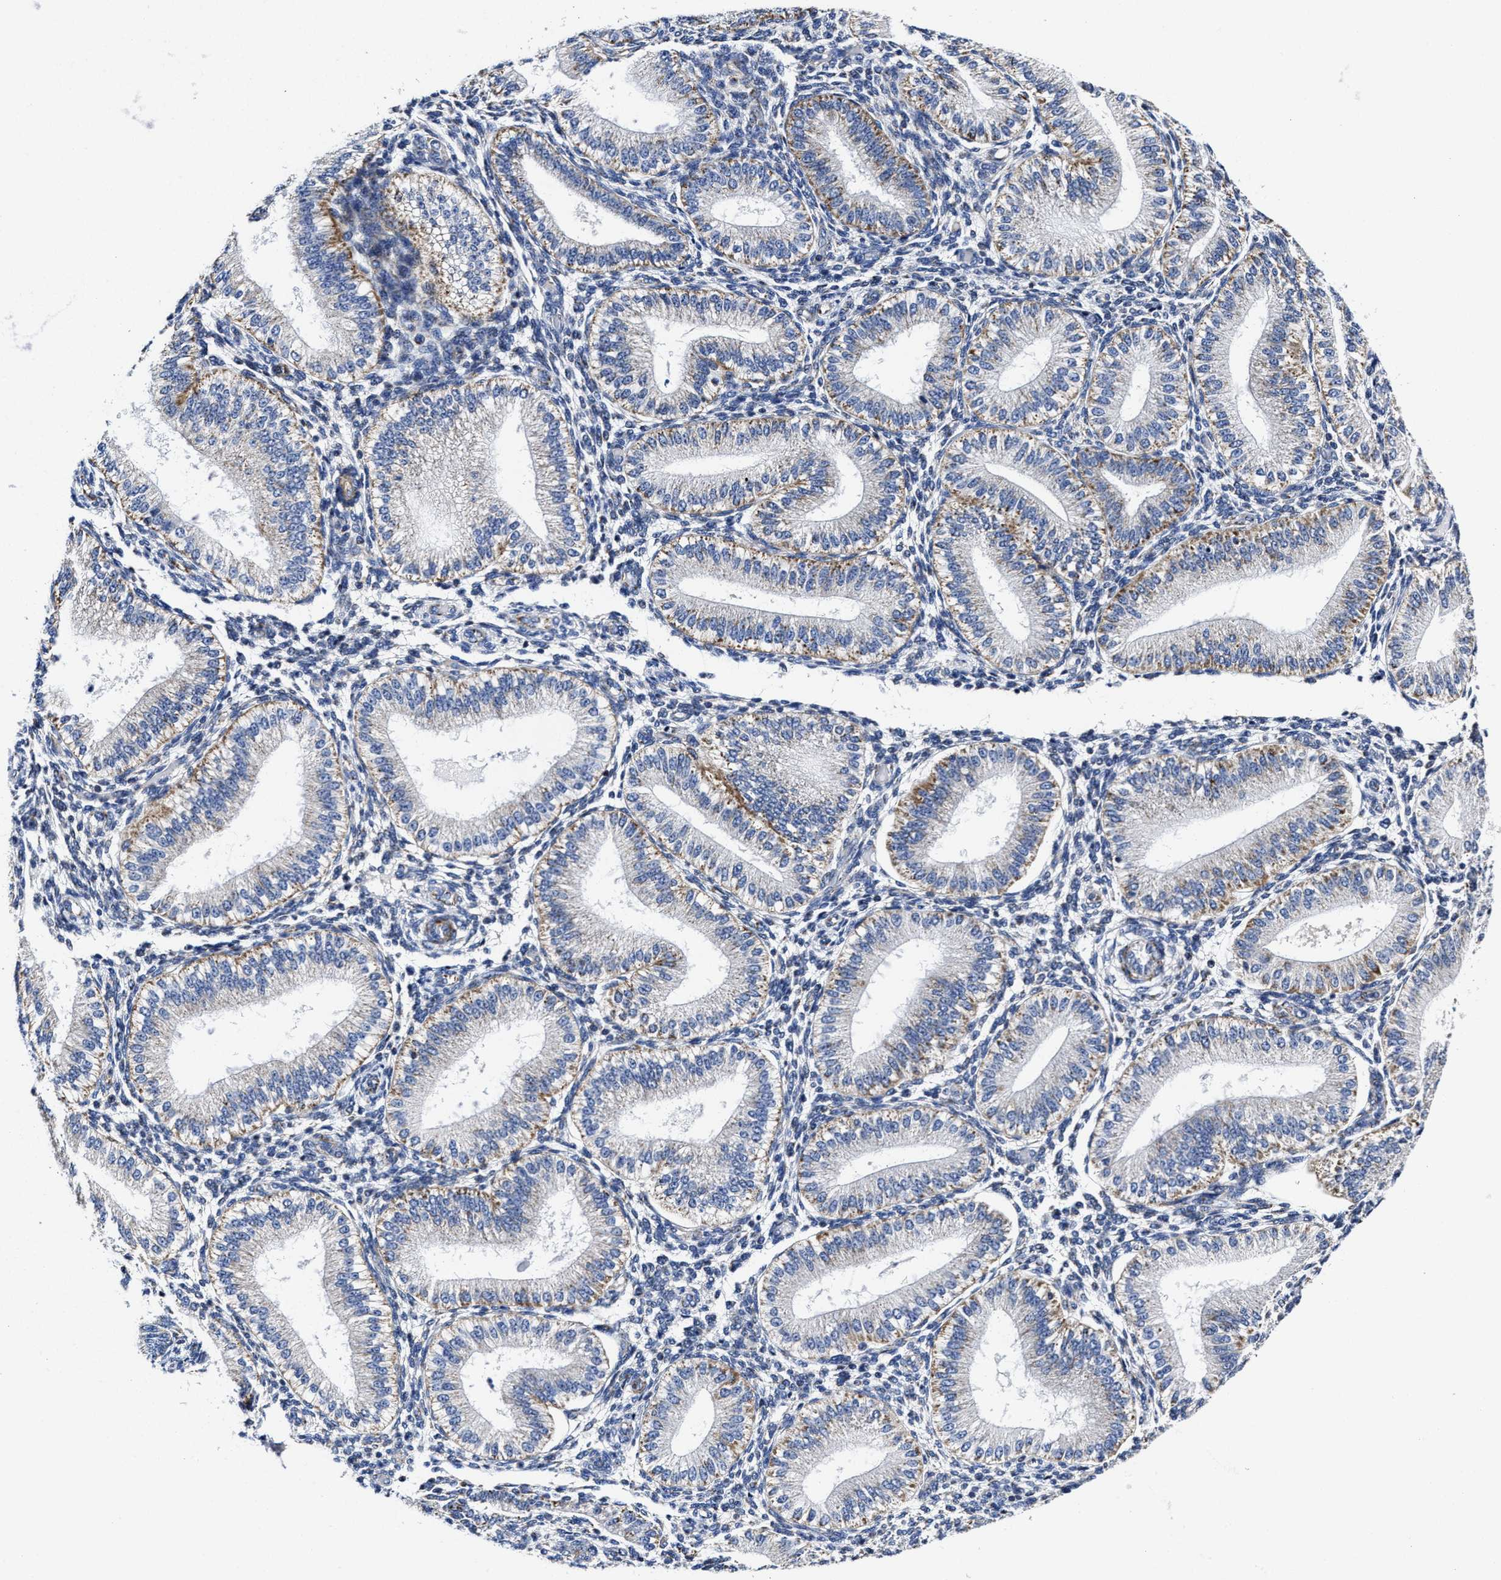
{"staining": {"intensity": "negative", "quantity": "none", "location": "none"}, "tissue": "endometrium", "cell_type": "Cells in endometrial stroma", "image_type": "normal", "snomed": [{"axis": "morphology", "description": "Normal tissue, NOS"}, {"axis": "topography", "description": "Endometrium"}], "caption": "High power microscopy image of an immunohistochemistry (IHC) histopathology image of normal endometrium, revealing no significant positivity in cells in endometrial stroma.", "gene": "HINT2", "patient": {"sex": "female", "age": 39}}